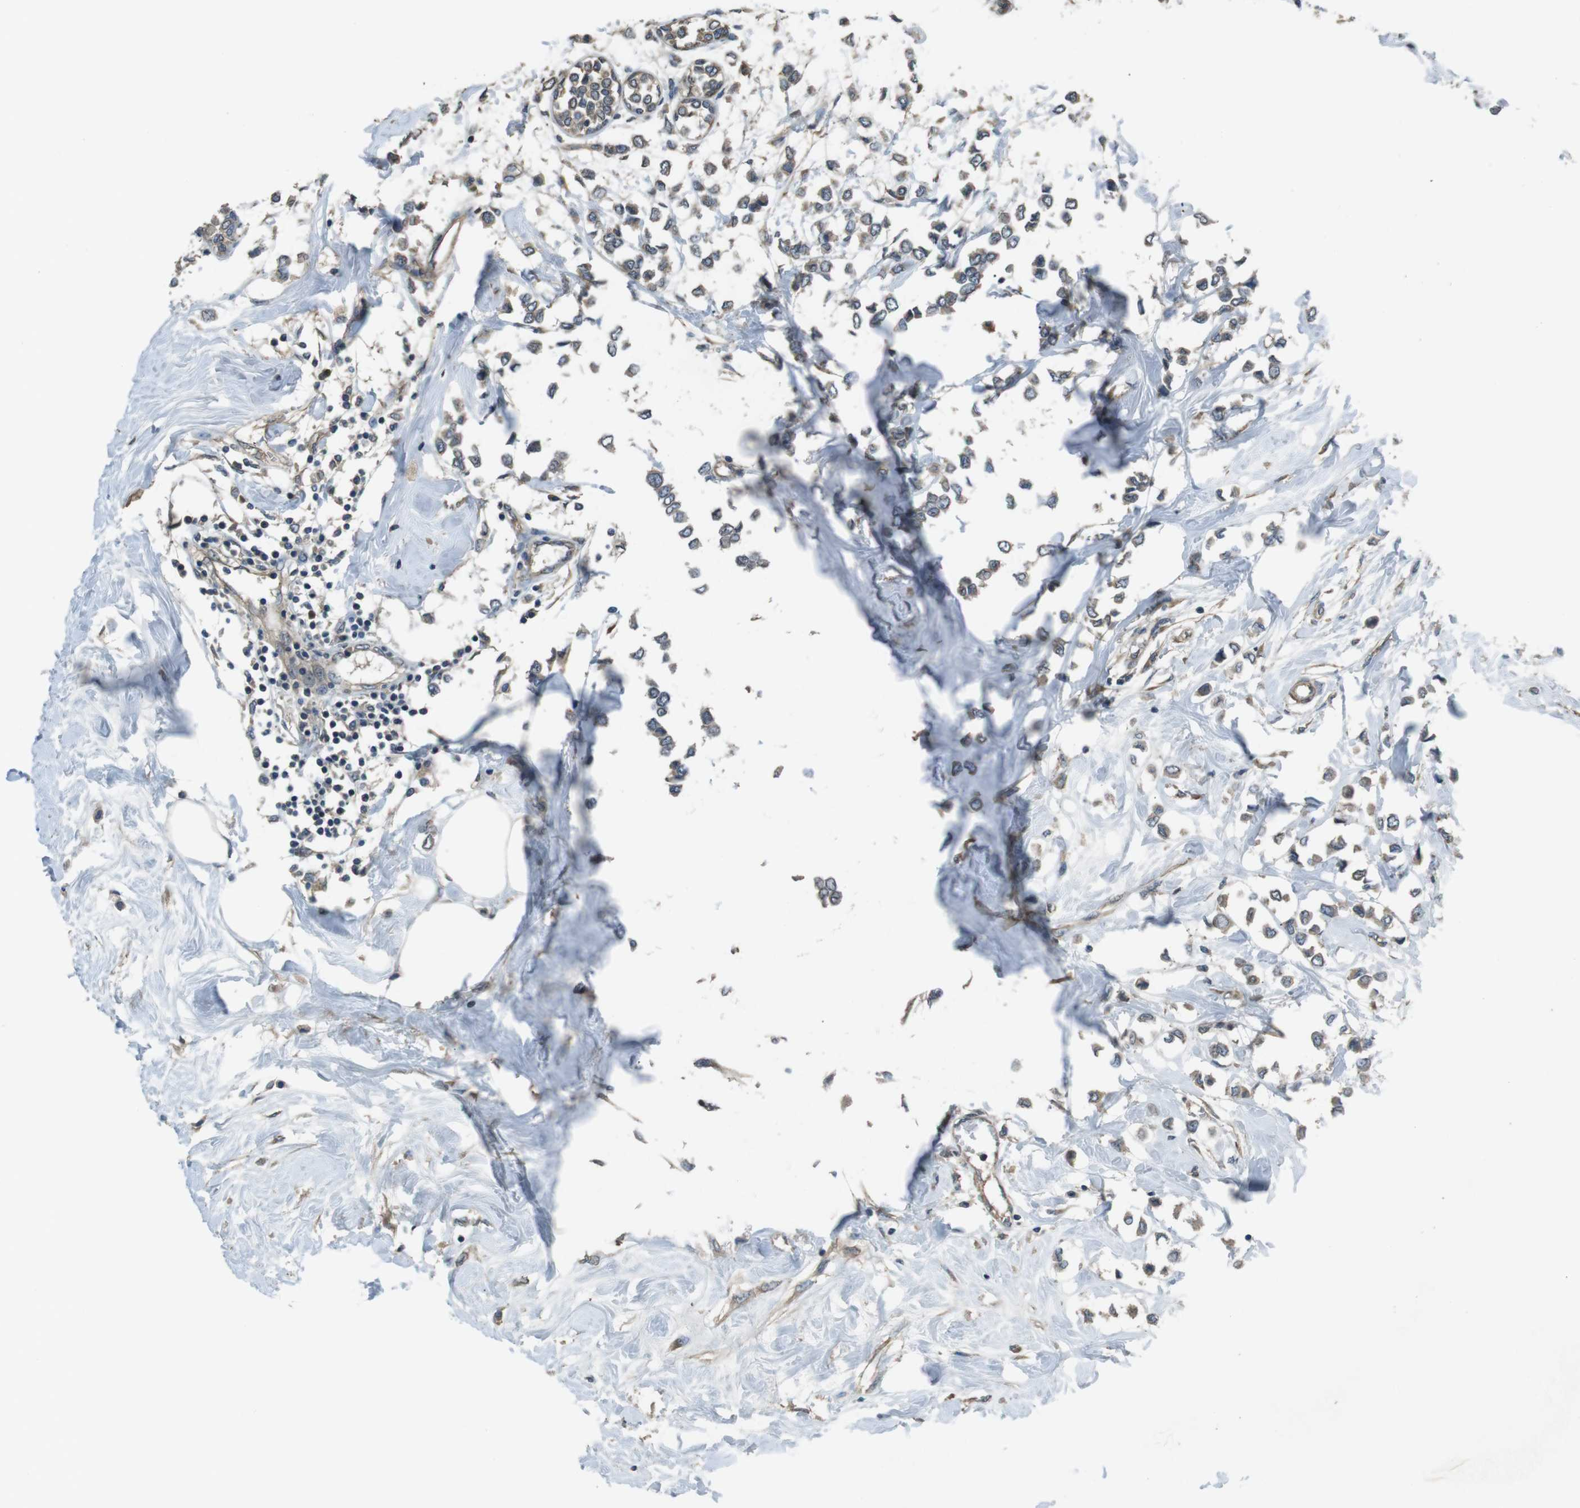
{"staining": {"intensity": "weak", "quantity": ">75%", "location": "cytoplasmic/membranous"}, "tissue": "breast cancer", "cell_type": "Tumor cells", "image_type": "cancer", "snomed": [{"axis": "morphology", "description": "Lobular carcinoma"}, {"axis": "topography", "description": "Breast"}], "caption": "Immunohistochemical staining of breast lobular carcinoma demonstrates low levels of weak cytoplasmic/membranous protein expression in approximately >75% of tumor cells.", "gene": "FUT2", "patient": {"sex": "female", "age": 51}}